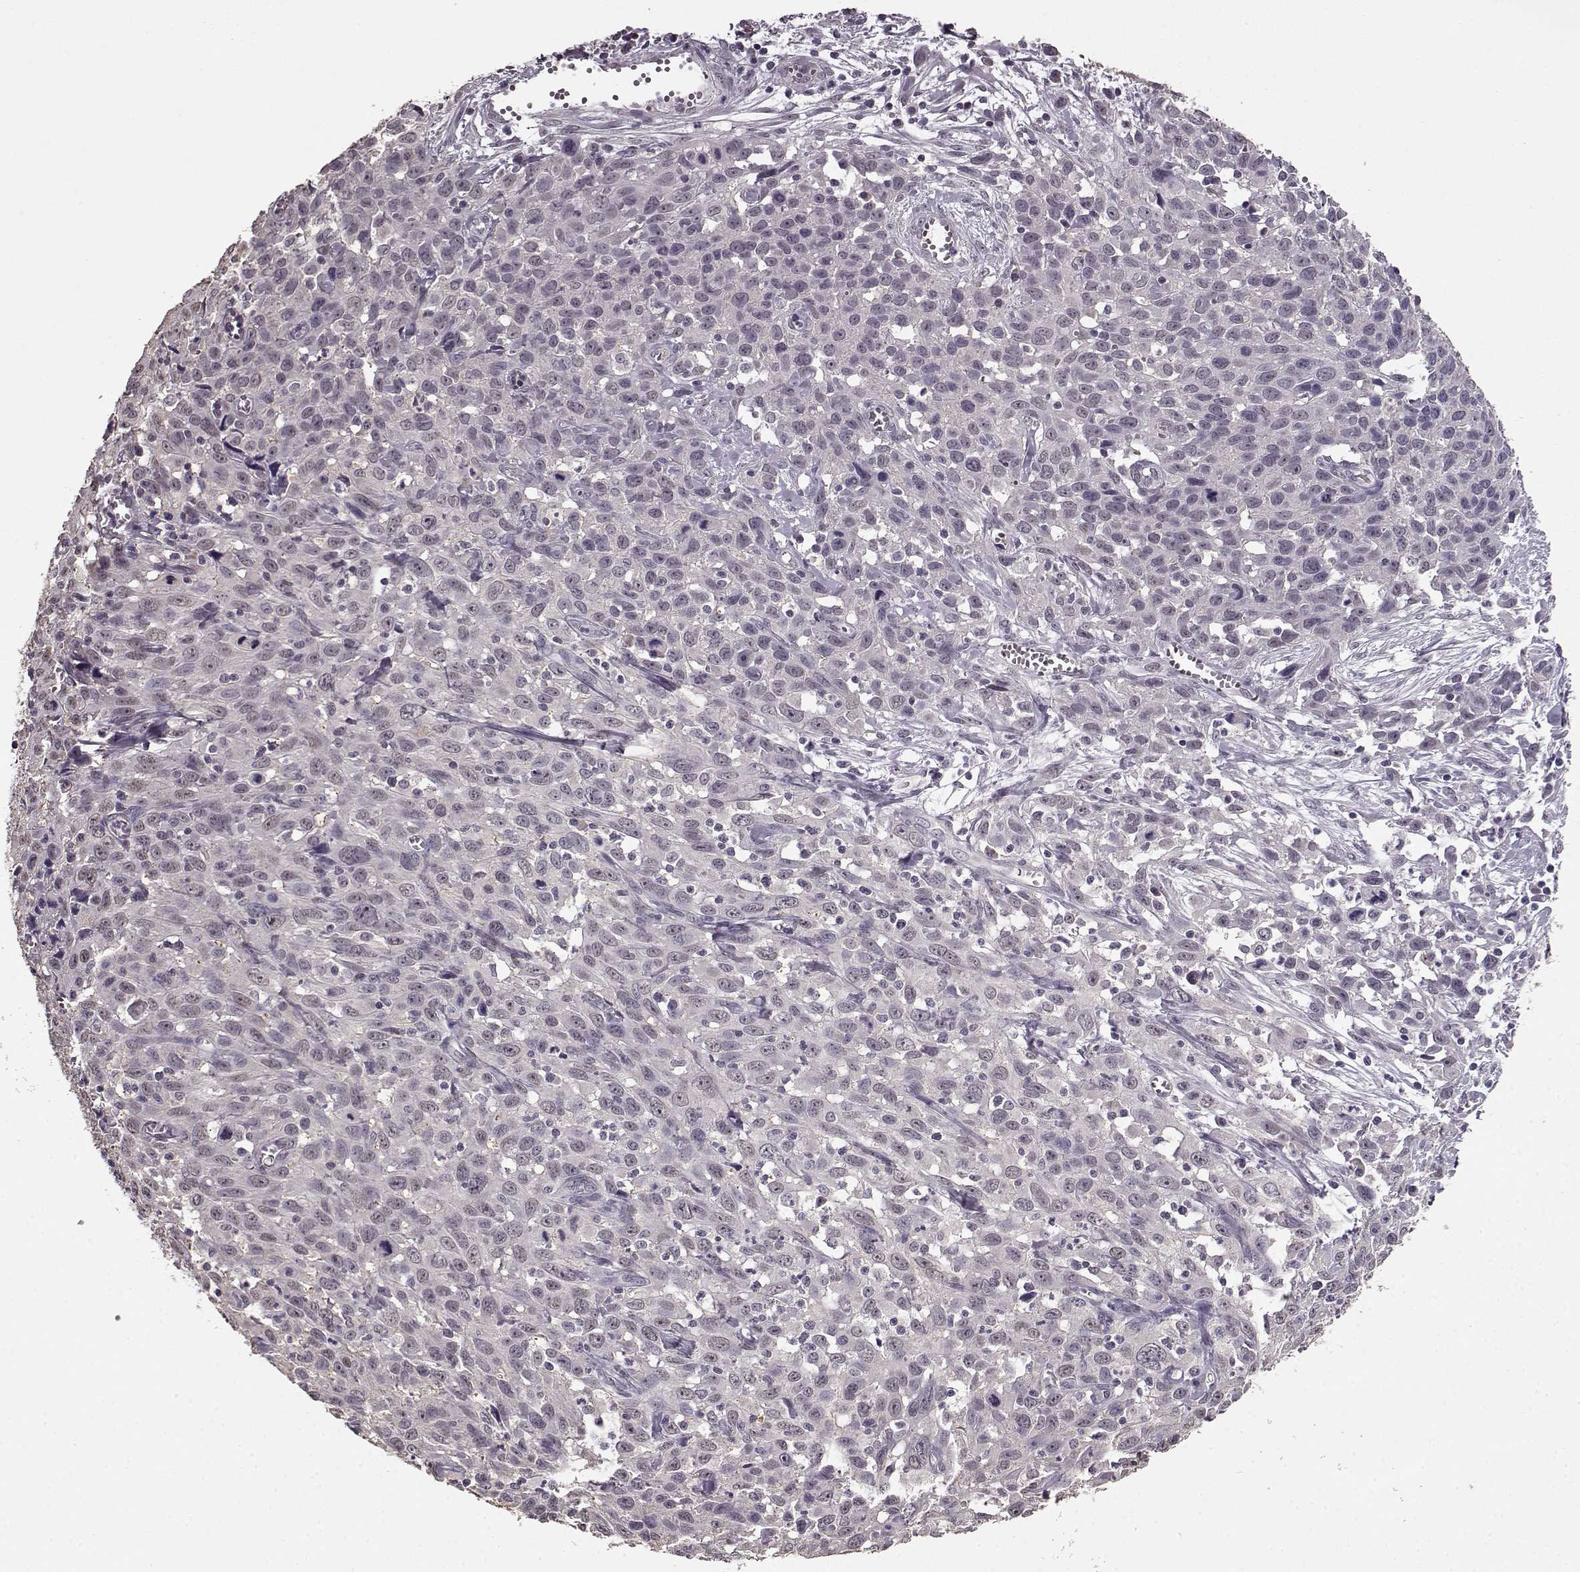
{"staining": {"intensity": "weak", "quantity": "<25%", "location": "nuclear"}, "tissue": "cervical cancer", "cell_type": "Tumor cells", "image_type": "cancer", "snomed": [{"axis": "morphology", "description": "Squamous cell carcinoma, NOS"}, {"axis": "topography", "description": "Cervix"}], "caption": "This histopathology image is of squamous cell carcinoma (cervical) stained with immunohistochemistry to label a protein in brown with the nuclei are counter-stained blue. There is no staining in tumor cells.", "gene": "RP1L1", "patient": {"sex": "female", "age": 38}}